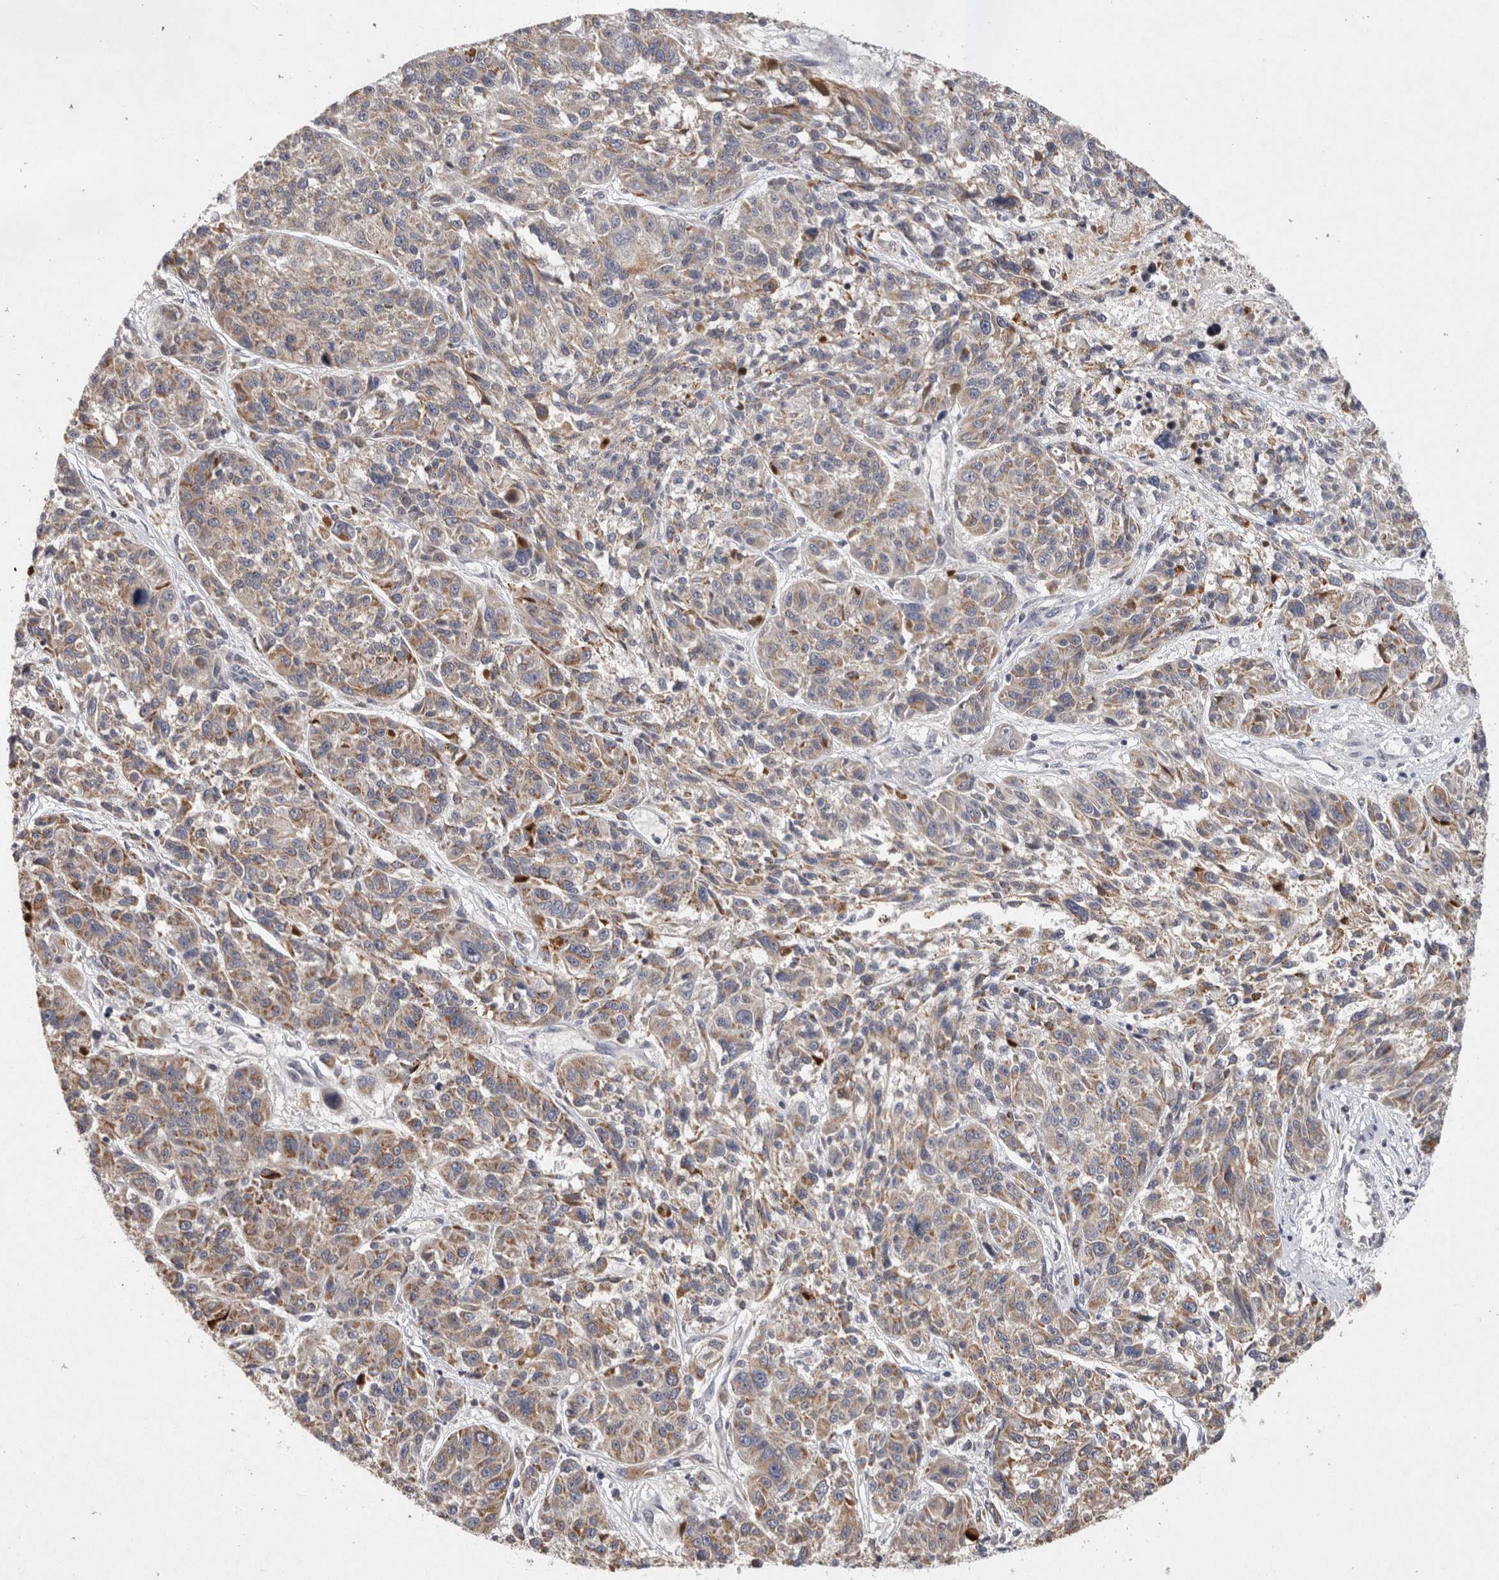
{"staining": {"intensity": "moderate", "quantity": ">75%", "location": "cytoplasmic/membranous"}, "tissue": "melanoma", "cell_type": "Tumor cells", "image_type": "cancer", "snomed": [{"axis": "morphology", "description": "Malignant melanoma, NOS"}, {"axis": "topography", "description": "Skin"}], "caption": "This micrograph demonstrates immunohistochemistry staining of malignant melanoma, with medium moderate cytoplasmic/membranous staining in about >75% of tumor cells.", "gene": "ACAT2", "patient": {"sex": "male", "age": 53}}